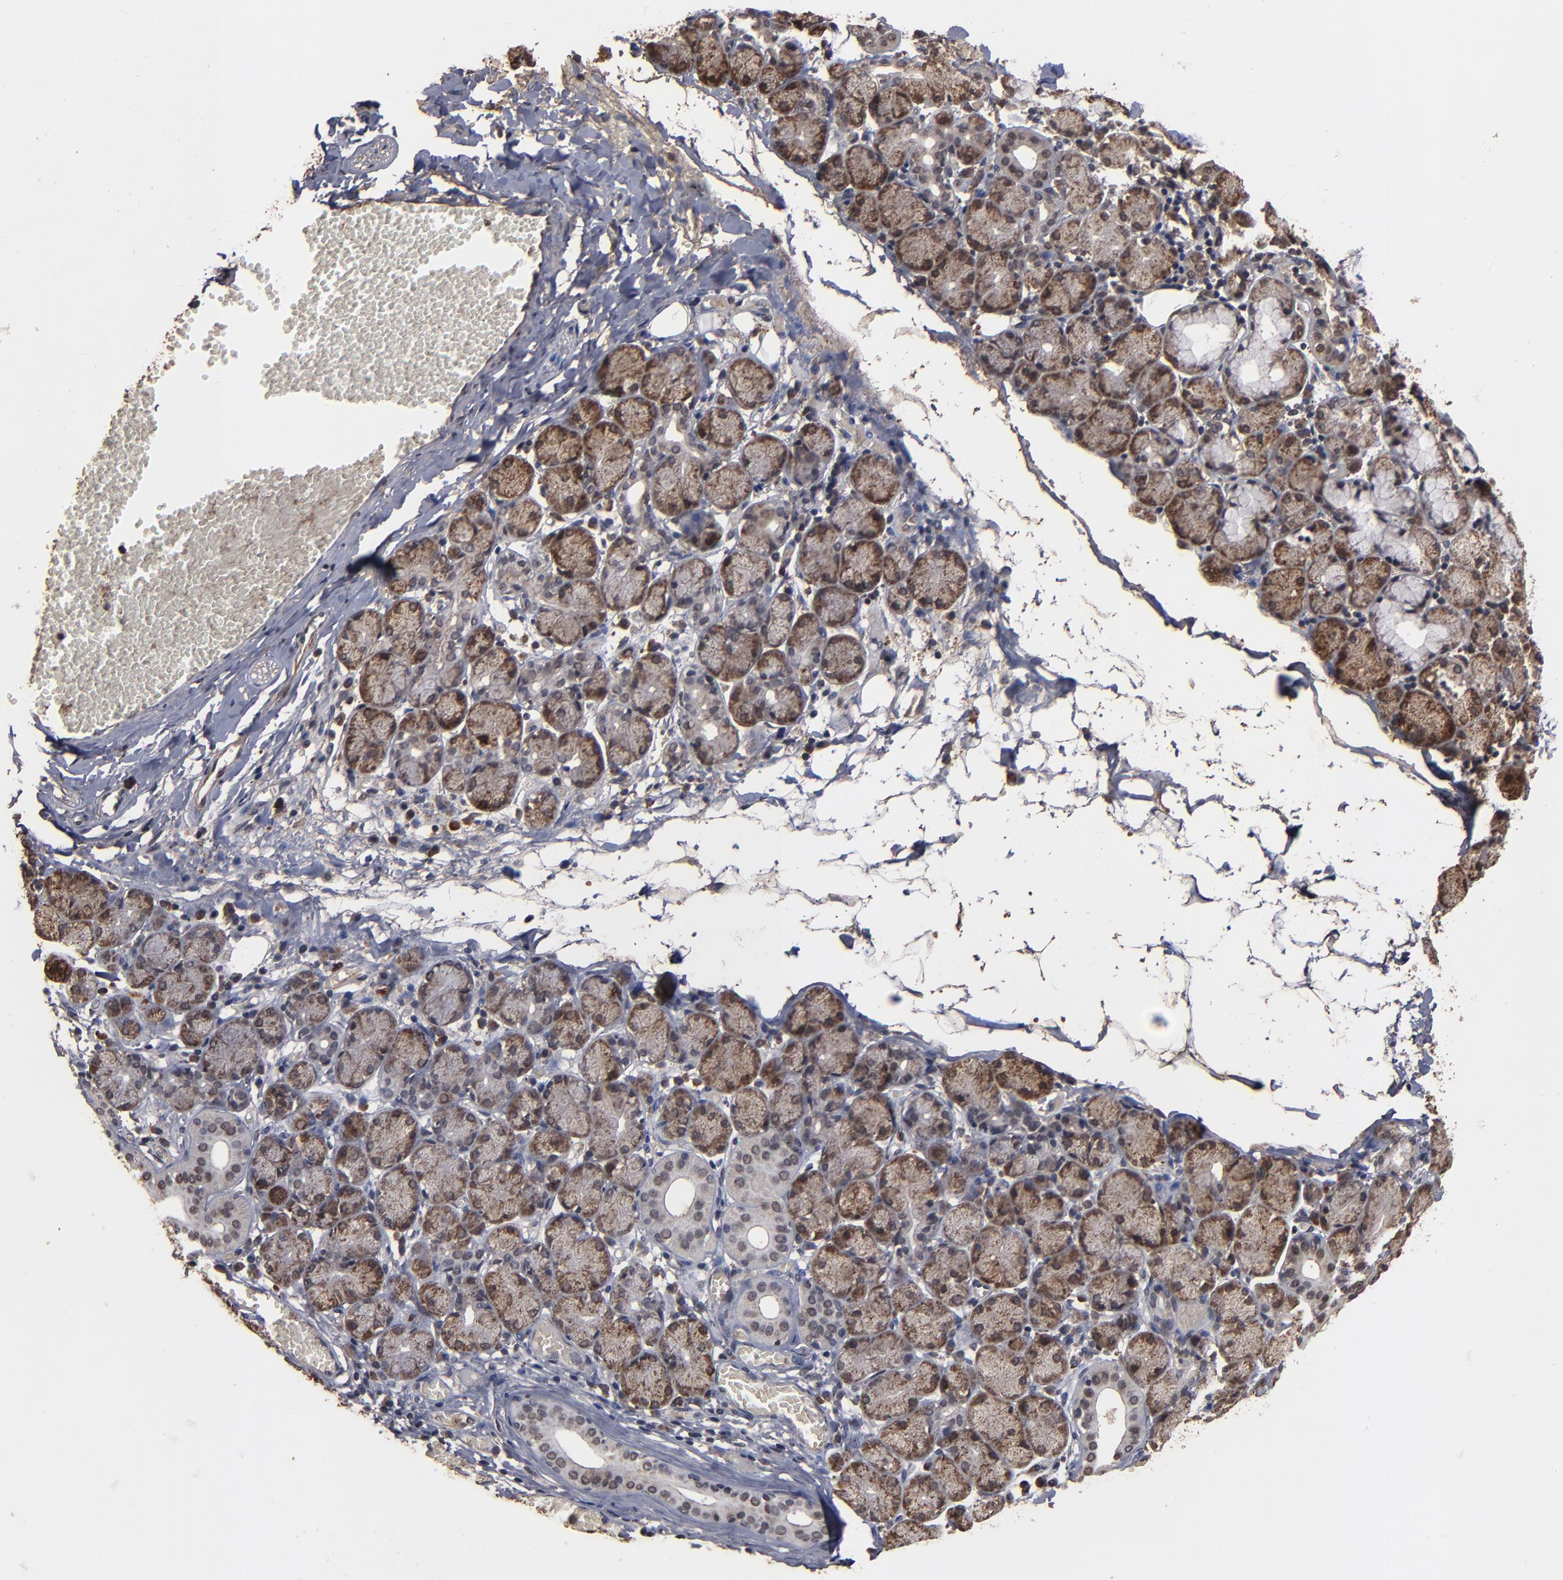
{"staining": {"intensity": "strong", "quantity": ">75%", "location": "cytoplasmic/membranous,nuclear"}, "tissue": "salivary gland", "cell_type": "Glandular cells", "image_type": "normal", "snomed": [{"axis": "morphology", "description": "Normal tissue, NOS"}, {"axis": "topography", "description": "Salivary gland"}], "caption": "Immunohistochemistry of unremarkable human salivary gland demonstrates high levels of strong cytoplasmic/membranous,nuclear expression in approximately >75% of glandular cells. The protein of interest is stained brown, and the nuclei are stained in blue (DAB (3,3'-diaminobenzidine) IHC with brightfield microscopy, high magnification).", "gene": "NXF2B", "patient": {"sex": "female", "age": 24}}